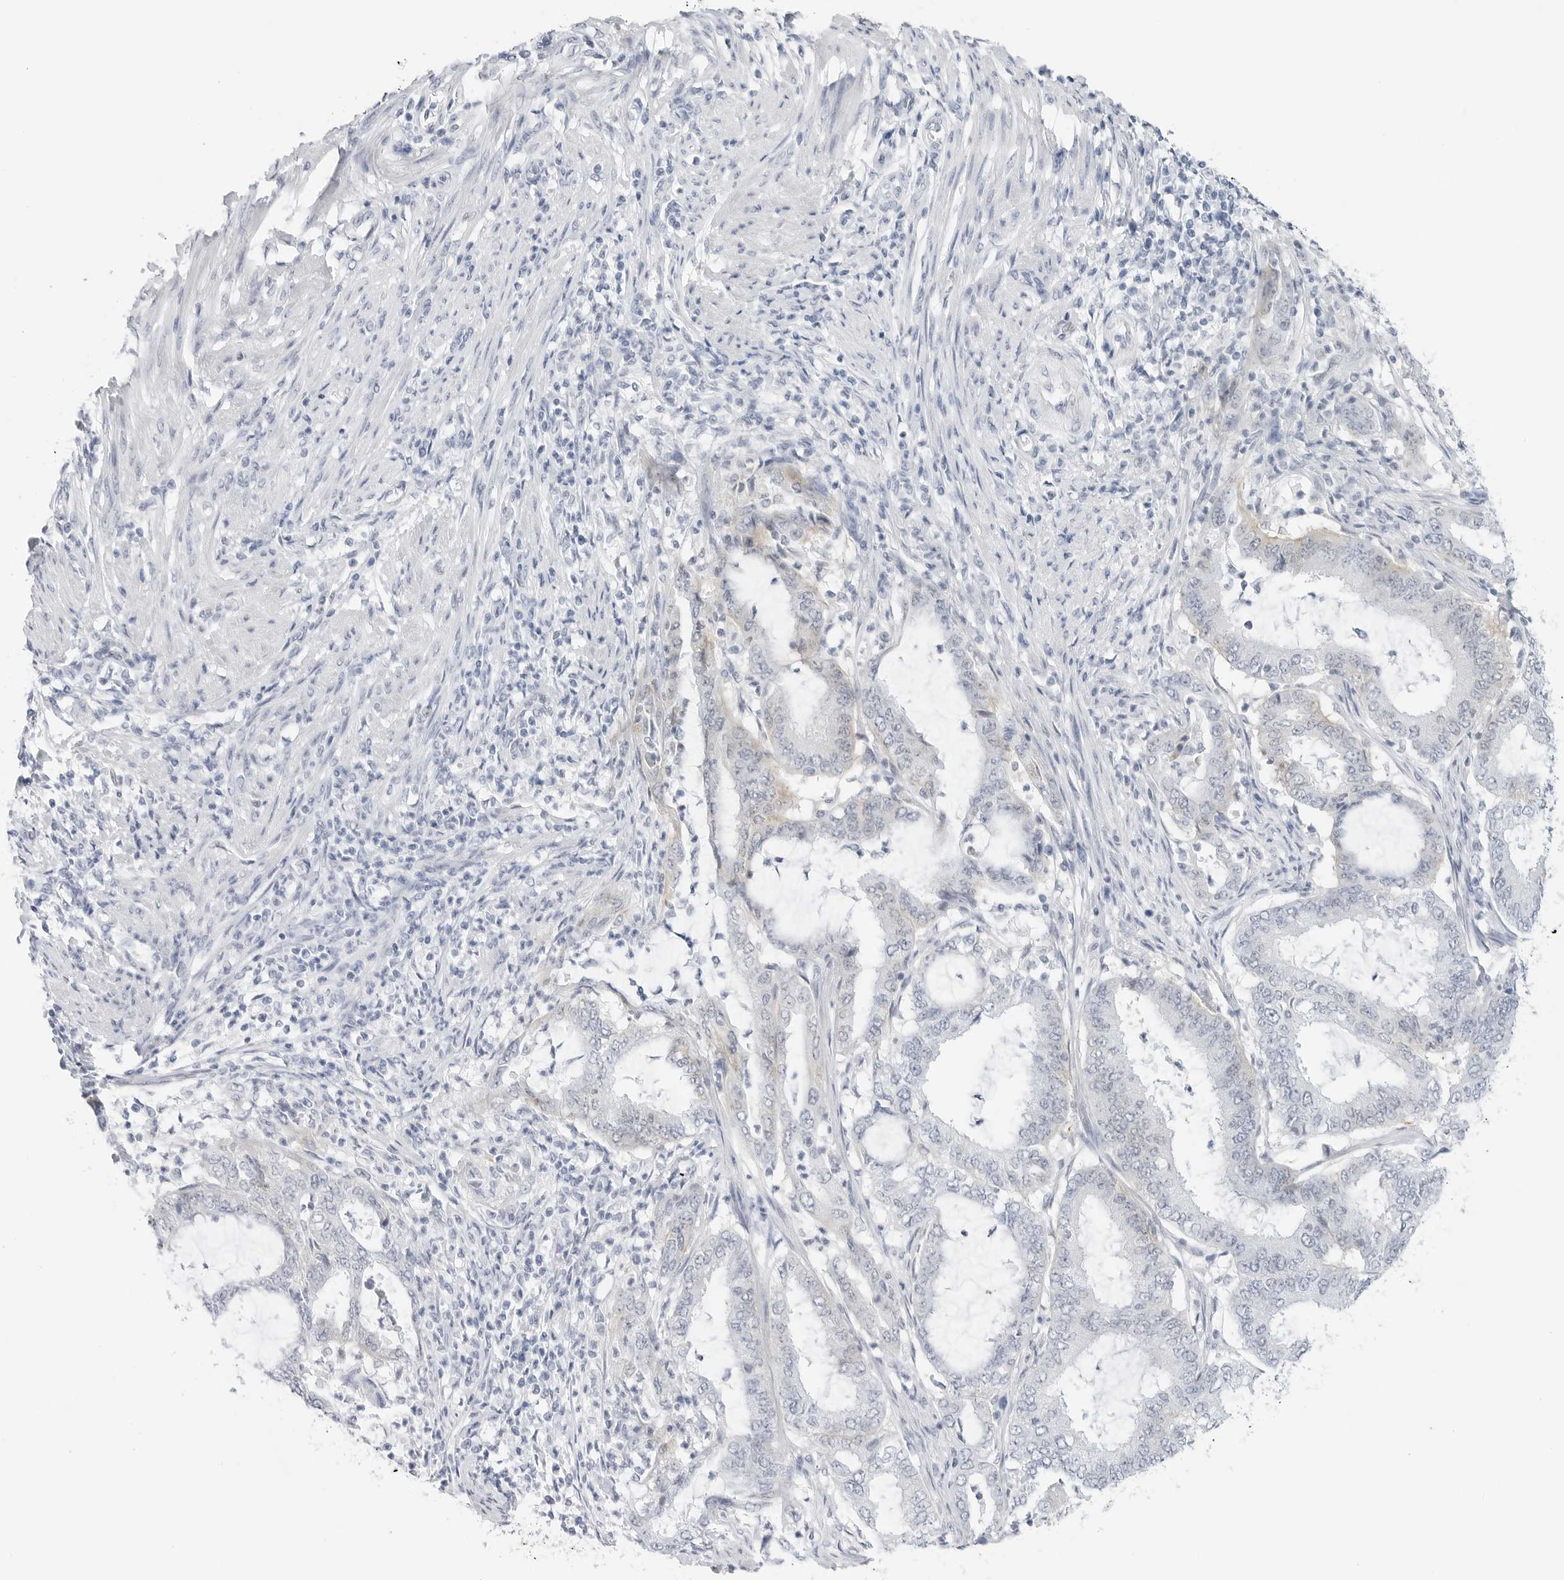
{"staining": {"intensity": "weak", "quantity": "<25%", "location": "cytoplasmic/membranous"}, "tissue": "endometrial cancer", "cell_type": "Tumor cells", "image_type": "cancer", "snomed": [{"axis": "morphology", "description": "Adenocarcinoma, NOS"}, {"axis": "topography", "description": "Endometrium"}], "caption": "A high-resolution image shows immunohistochemistry staining of endometrial cancer (adenocarcinoma), which displays no significant positivity in tumor cells.", "gene": "SLC19A1", "patient": {"sex": "female", "age": 51}}